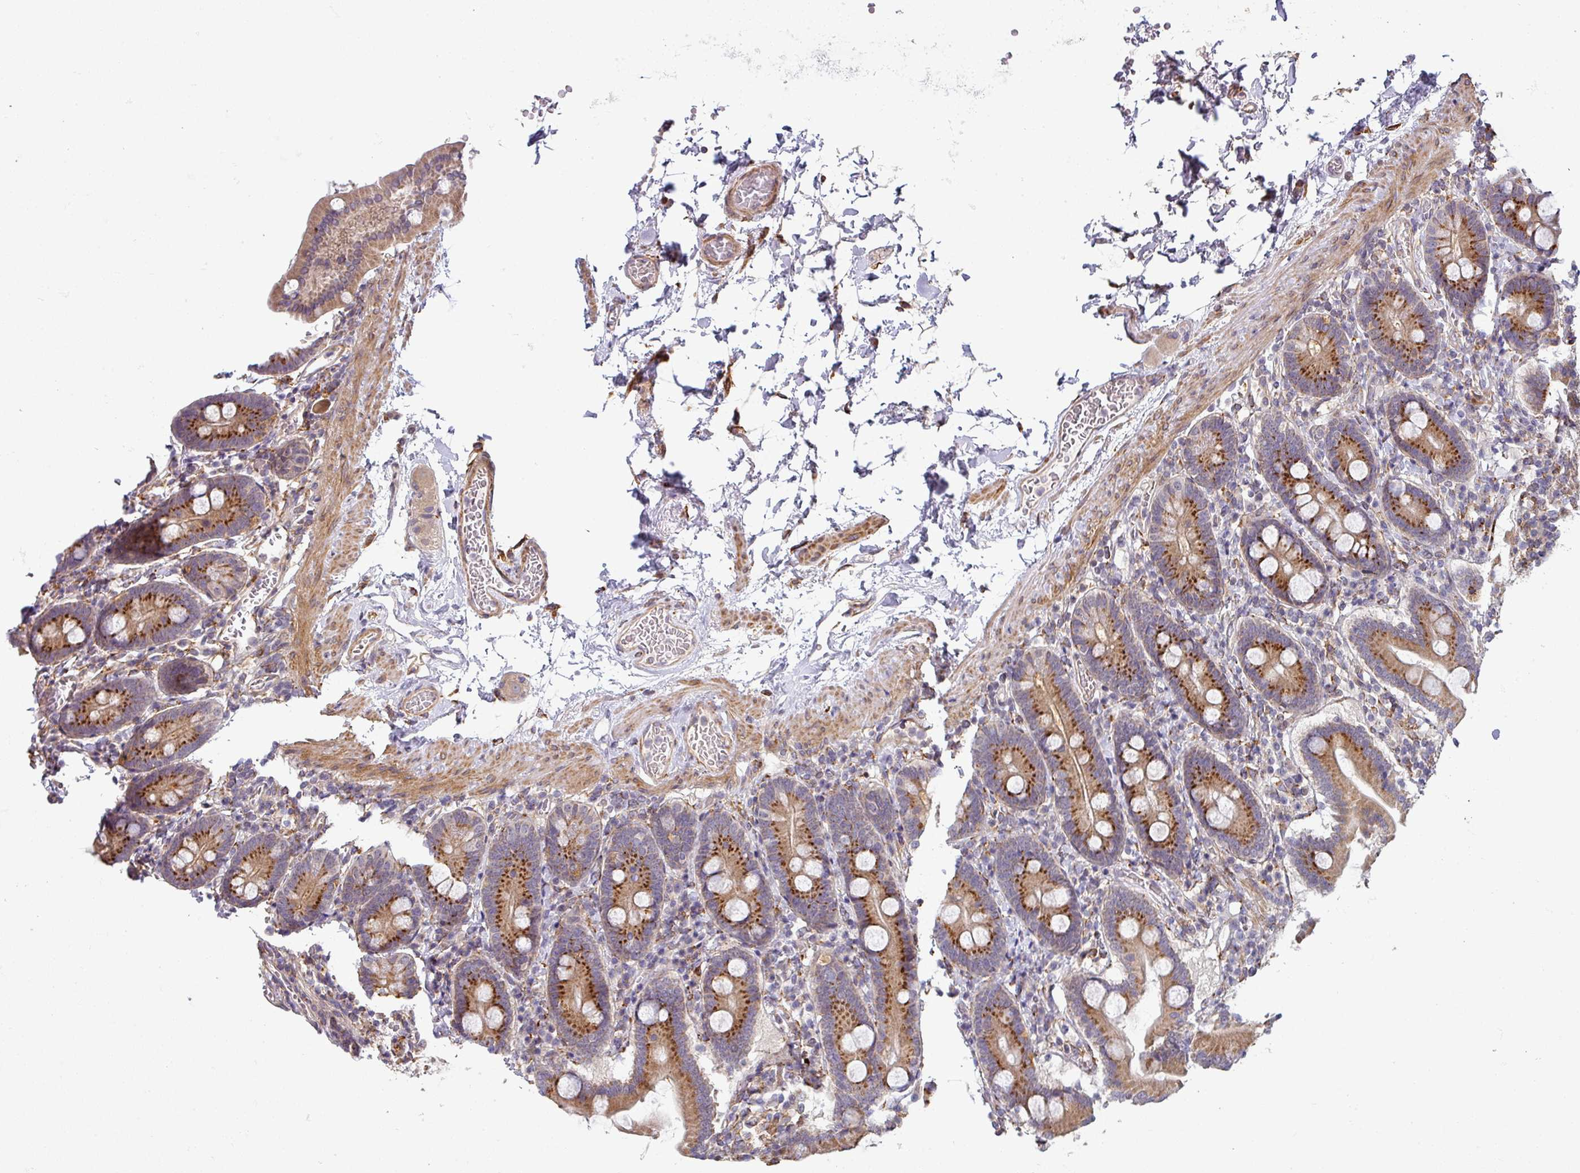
{"staining": {"intensity": "moderate", "quantity": ">75%", "location": "cytoplasmic/membranous"}, "tissue": "duodenum", "cell_type": "Glandular cells", "image_type": "normal", "snomed": [{"axis": "morphology", "description": "Normal tissue, NOS"}, {"axis": "topography", "description": "Duodenum"}], "caption": "IHC of unremarkable human duodenum demonstrates medium levels of moderate cytoplasmic/membranous staining in approximately >75% of glandular cells. (DAB (3,3'-diaminobenzidine) IHC, brown staining for protein, blue staining for nuclei).", "gene": "ZNF268", "patient": {"sex": "male", "age": 55}}